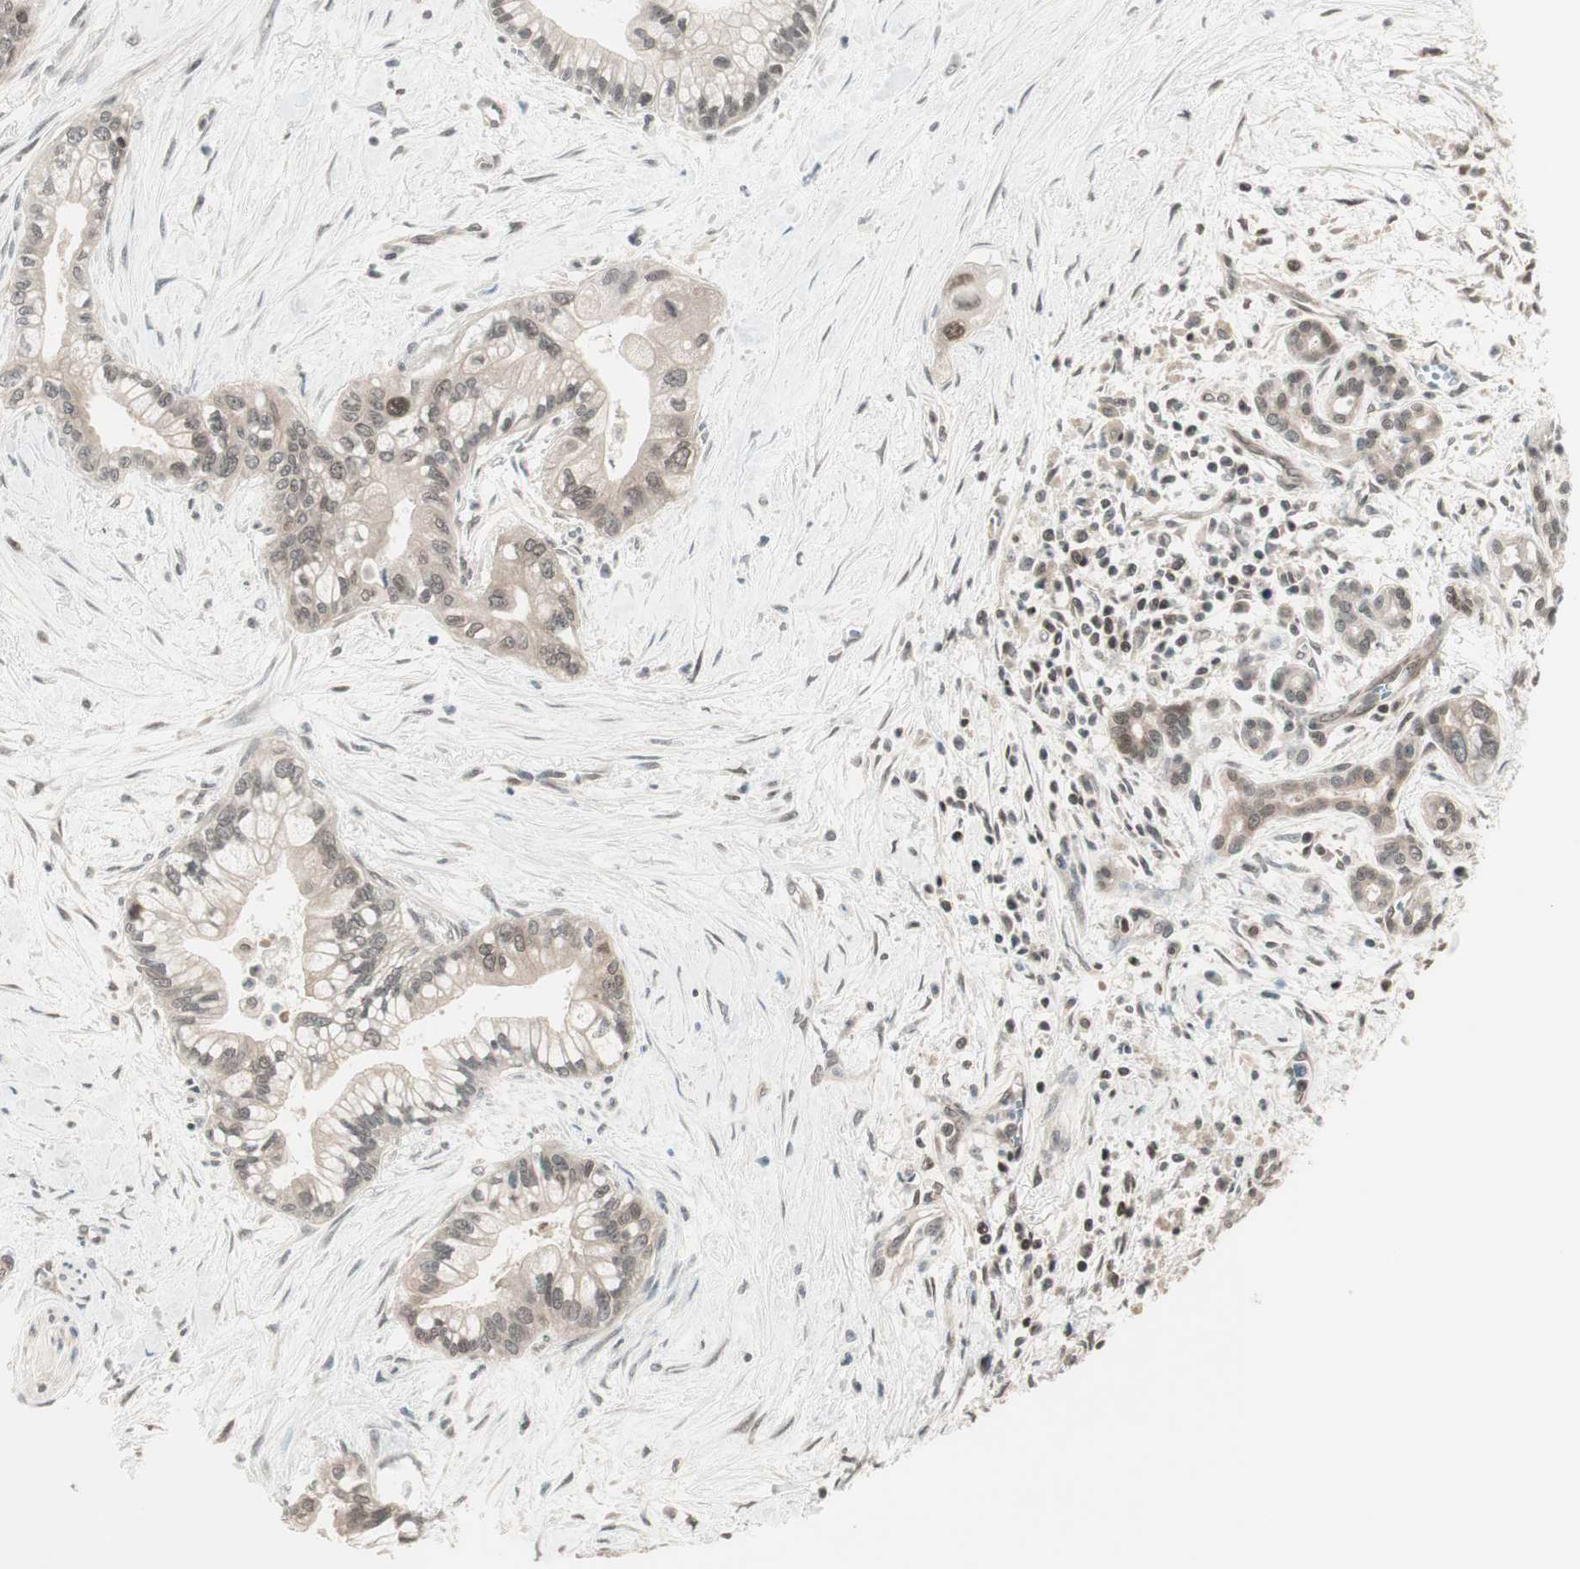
{"staining": {"intensity": "weak", "quantity": "25%-75%", "location": "cytoplasmic/membranous,nuclear"}, "tissue": "pancreatic cancer", "cell_type": "Tumor cells", "image_type": "cancer", "snomed": [{"axis": "morphology", "description": "Adenocarcinoma, NOS"}, {"axis": "topography", "description": "Pancreas"}], "caption": "Protein expression analysis of pancreatic cancer displays weak cytoplasmic/membranous and nuclear staining in about 25%-75% of tumor cells.", "gene": "UBE2I", "patient": {"sex": "male", "age": 70}}